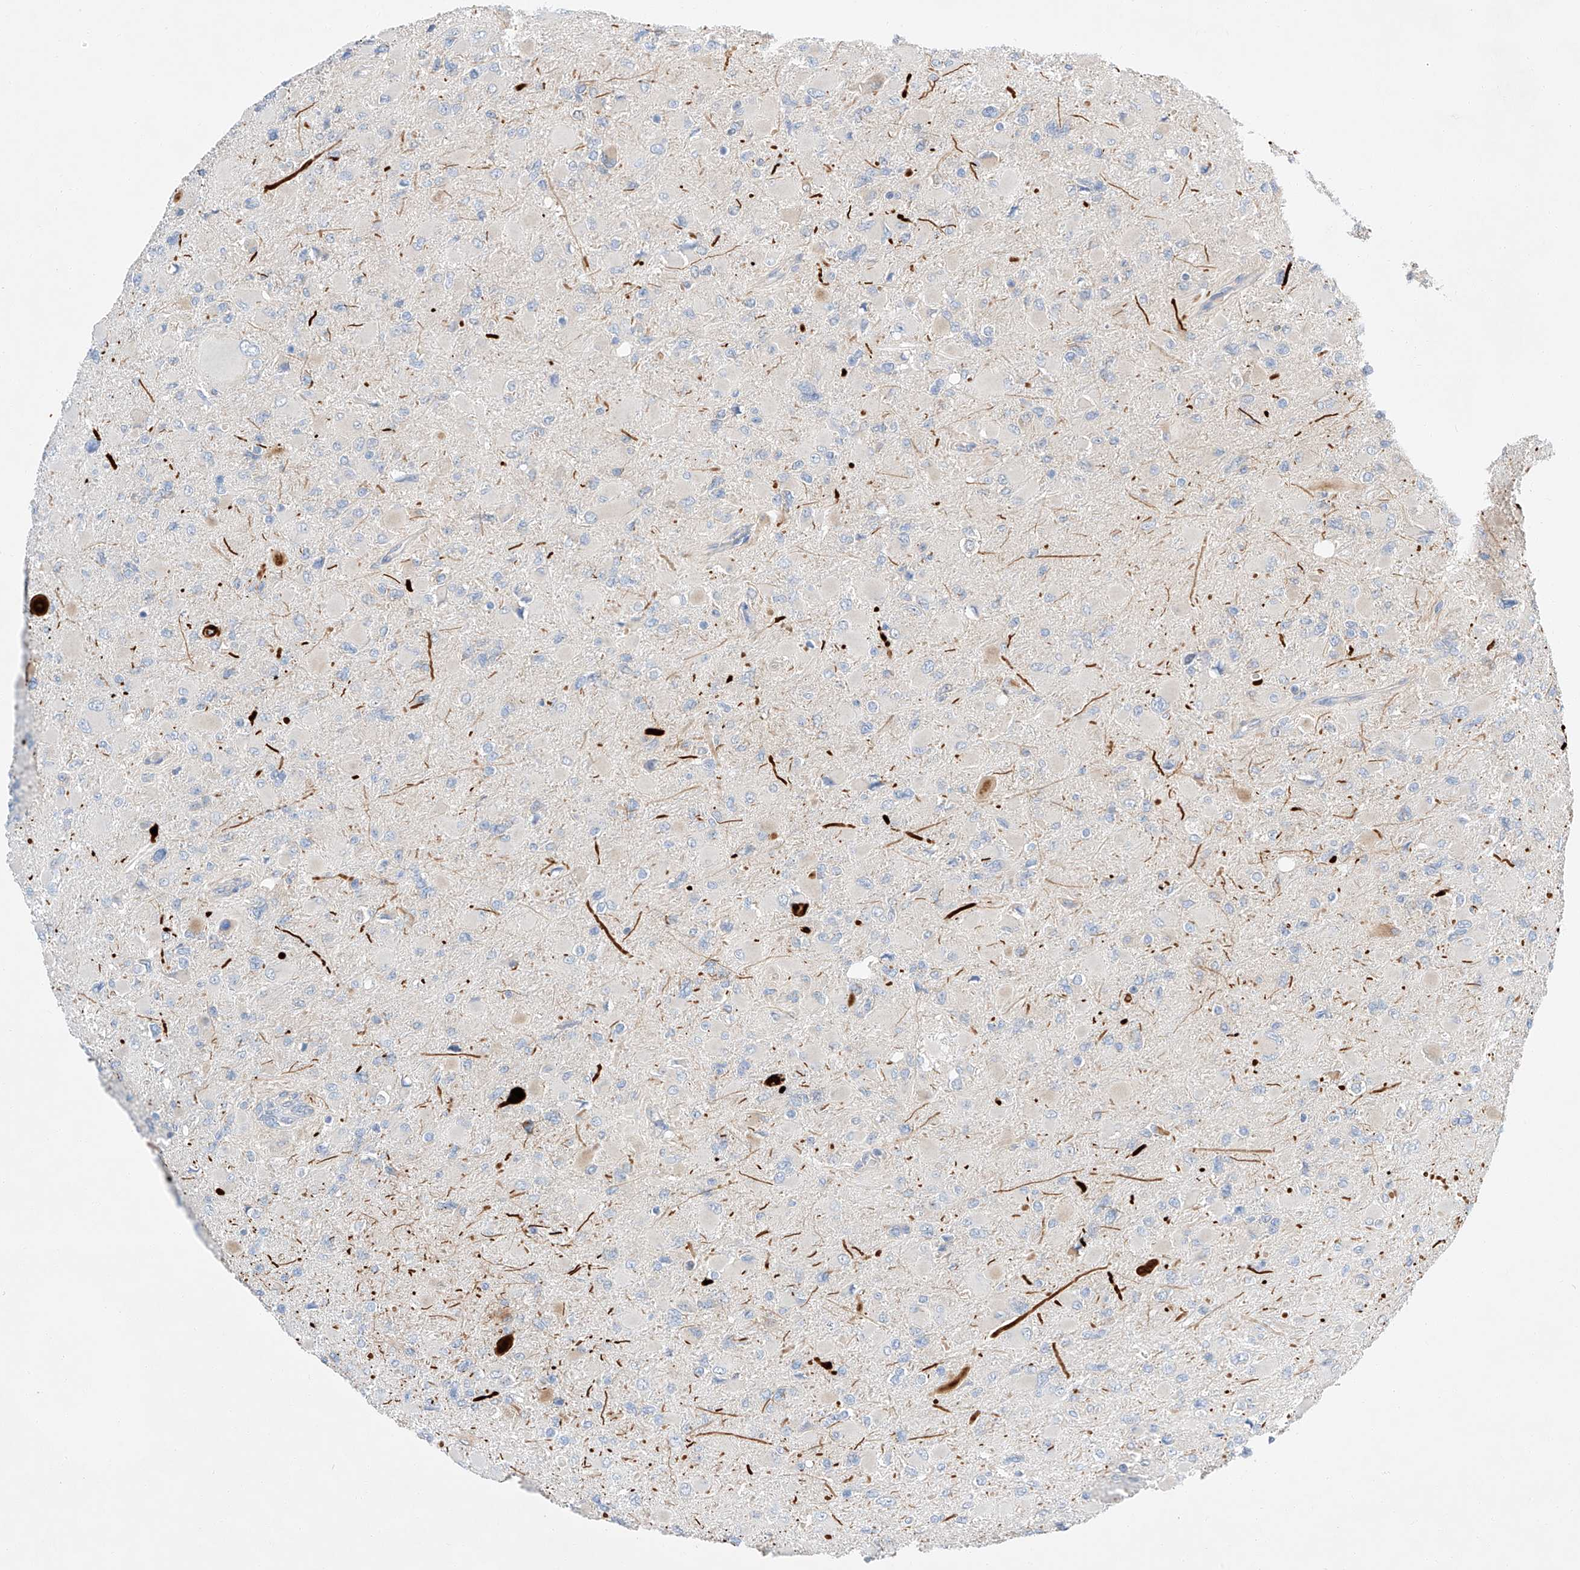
{"staining": {"intensity": "negative", "quantity": "none", "location": "none"}, "tissue": "glioma", "cell_type": "Tumor cells", "image_type": "cancer", "snomed": [{"axis": "morphology", "description": "Glioma, malignant, High grade"}, {"axis": "topography", "description": "Cerebral cortex"}], "caption": "Malignant glioma (high-grade) stained for a protein using immunohistochemistry (IHC) displays no staining tumor cells.", "gene": "RUSC1", "patient": {"sex": "female", "age": 36}}